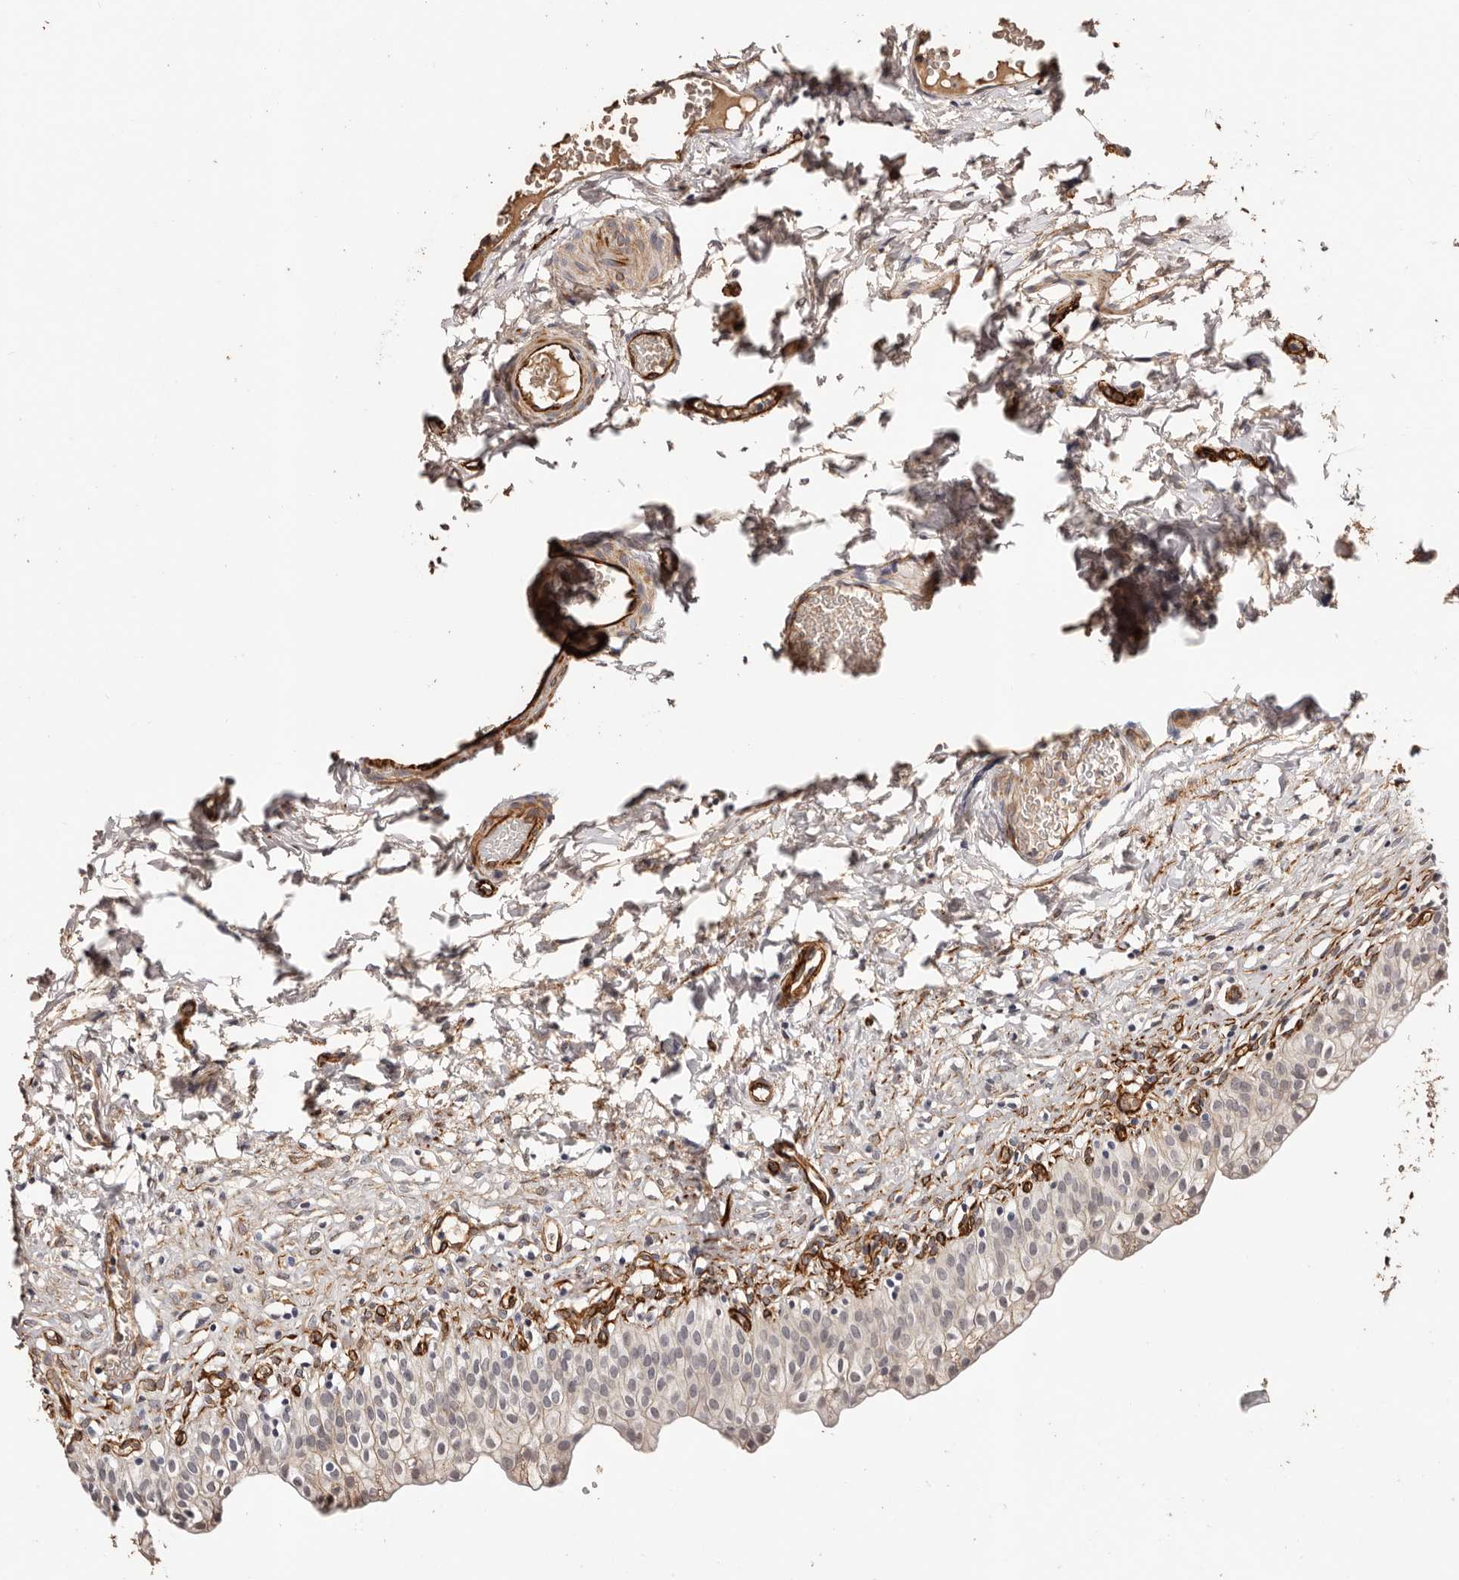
{"staining": {"intensity": "weak", "quantity": "25%-75%", "location": "cytoplasmic/membranous,nuclear"}, "tissue": "urinary bladder", "cell_type": "Urothelial cells", "image_type": "normal", "snomed": [{"axis": "morphology", "description": "Normal tissue, NOS"}, {"axis": "topography", "description": "Urinary bladder"}], "caption": "Protein staining of unremarkable urinary bladder displays weak cytoplasmic/membranous,nuclear expression in approximately 25%-75% of urothelial cells.", "gene": "ZNF557", "patient": {"sex": "male", "age": 55}}